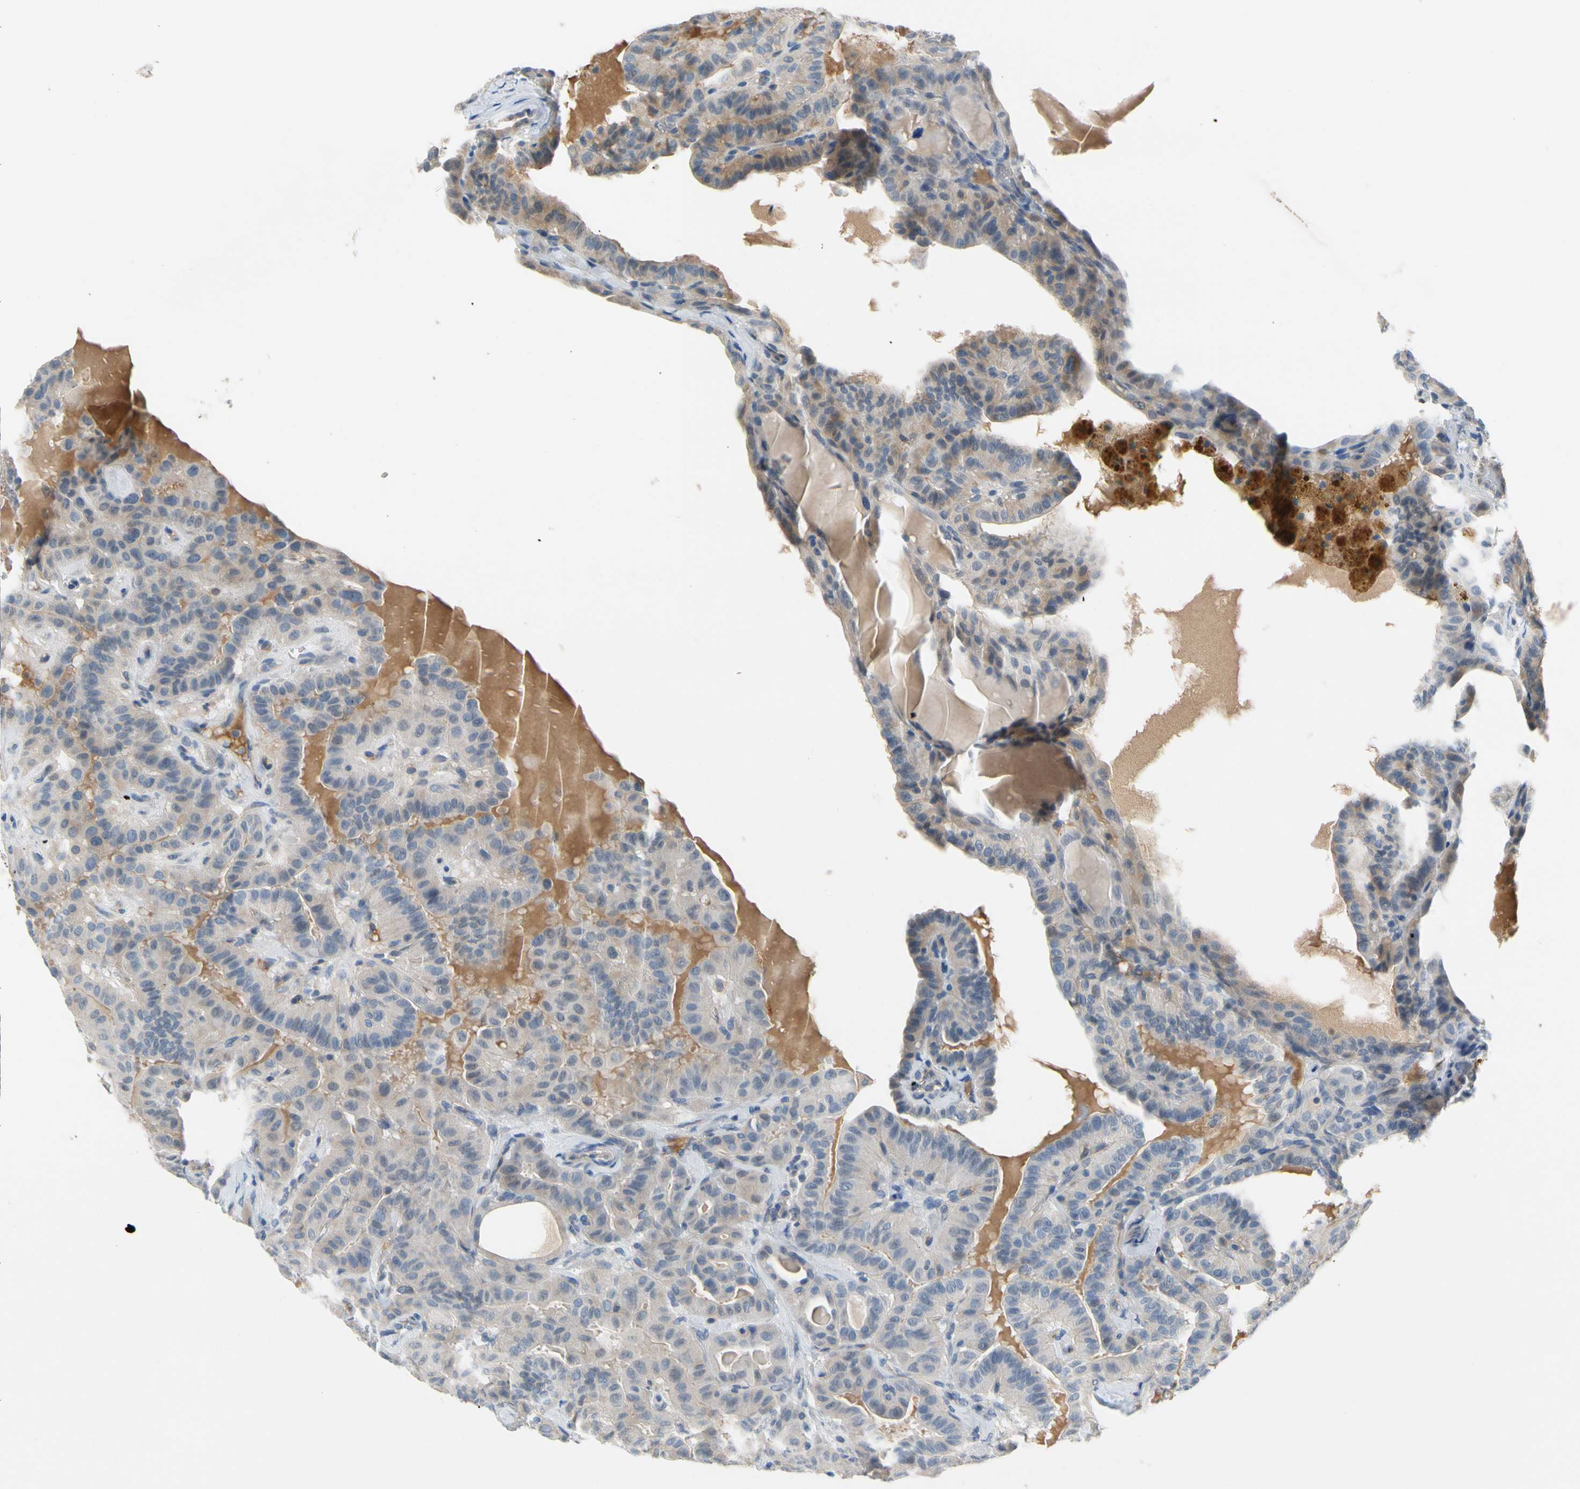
{"staining": {"intensity": "weak", "quantity": "<25%", "location": "cytoplasmic/membranous"}, "tissue": "thyroid cancer", "cell_type": "Tumor cells", "image_type": "cancer", "snomed": [{"axis": "morphology", "description": "Papillary adenocarcinoma, NOS"}, {"axis": "topography", "description": "Thyroid gland"}], "caption": "Tumor cells show no significant protein positivity in thyroid papillary adenocarcinoma.", "gene": "CNDP1", "patient": {"sex": "male", "age": 77}}